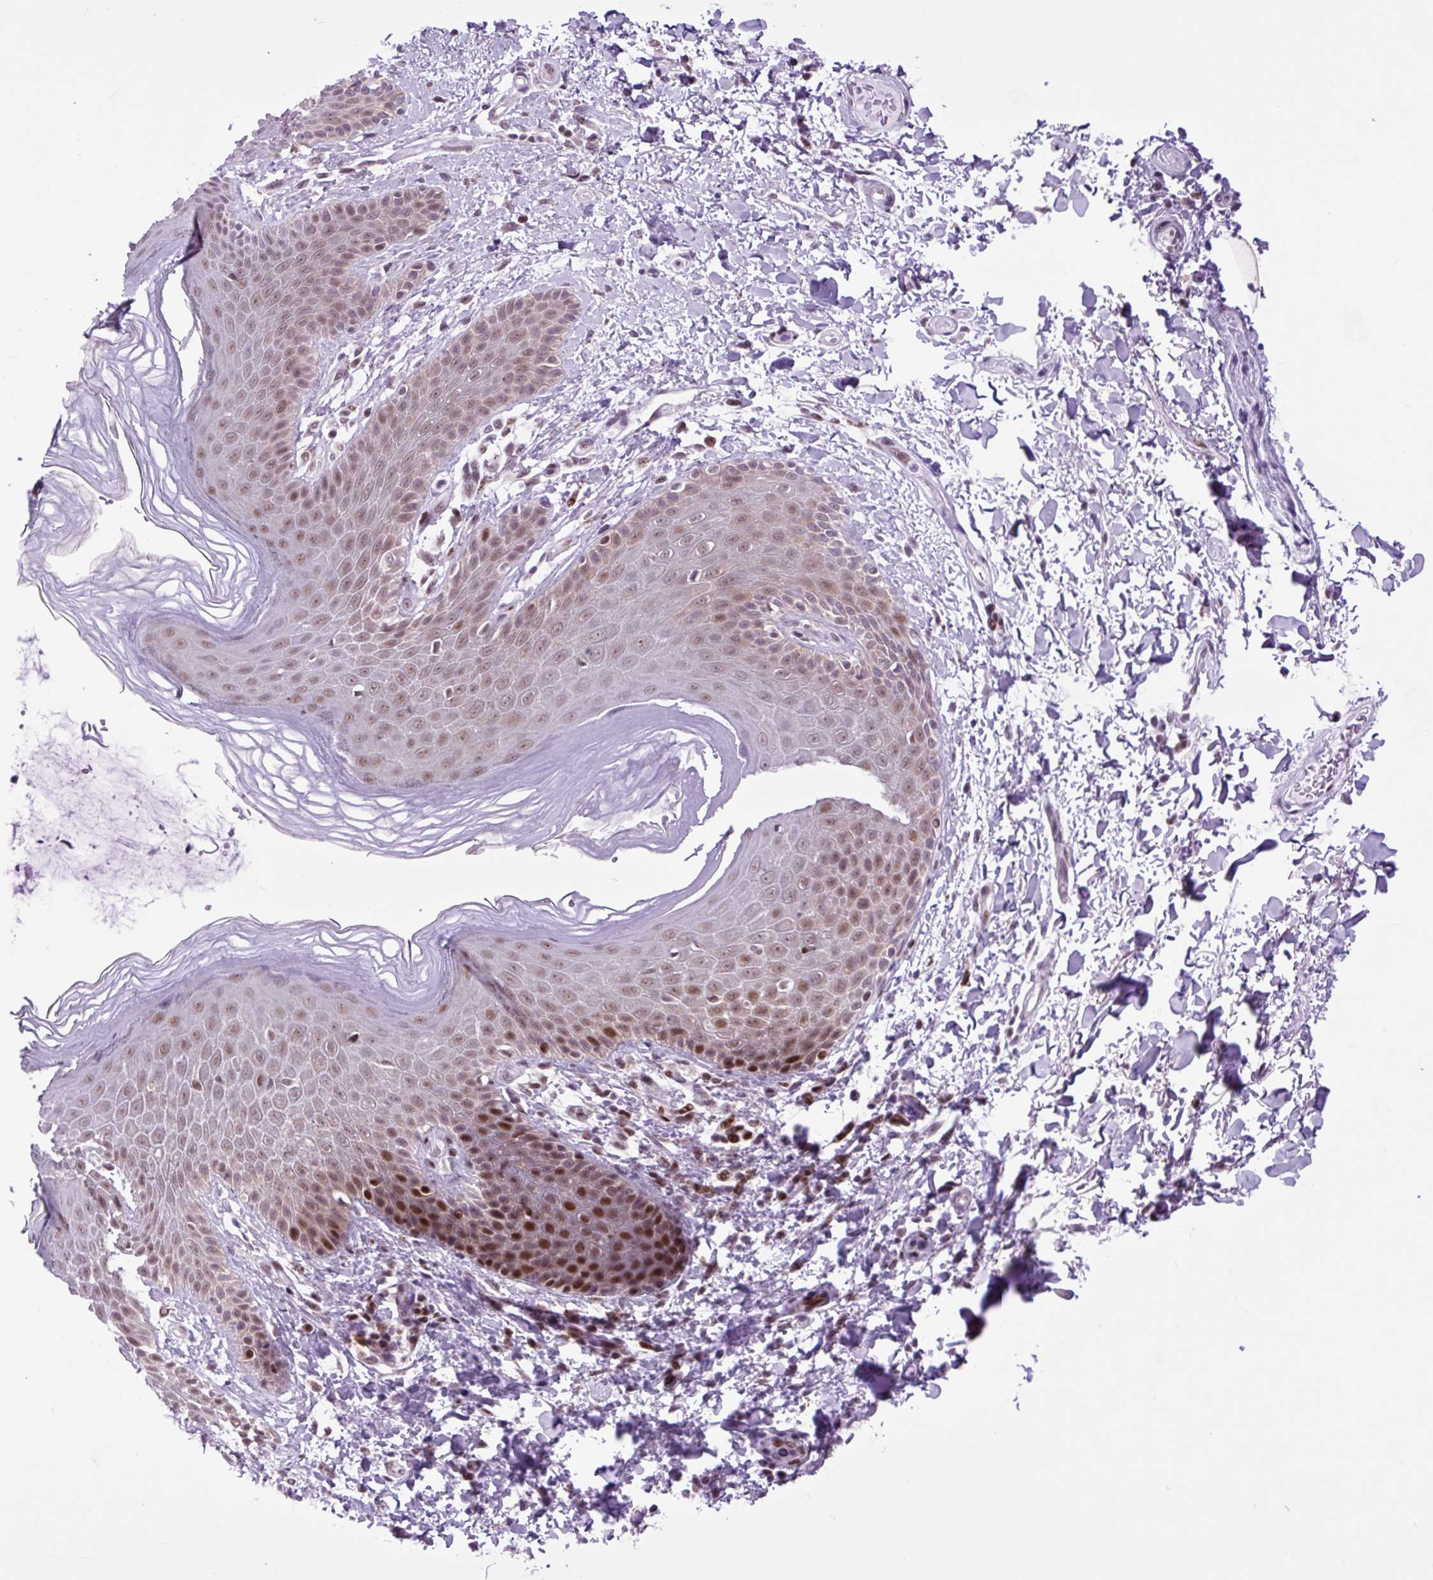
{"staining": {"intensity": "moderate", "quantity": ">75%", "location": "nuclear"}, "tissue": "skin", "cell_type": "Epidermal cells", "image_type": "normal", "snomed": [{"axis": "morphology", "description": "Normal tissue, NOS"}, {"axis": "topography", "description": "Peripheral nerve tissue"}], "caption": "Benign skin displays moderate nuclear staining in approximately >75% of epidermal cells, visualized by immunohistochemistry. The protein is stained brown, and the nuclei are stained in blue (DAB IHC with brightfield microscopy, high magnification).", "gene": "CLK2", "patient": {"sex": "male", "age": 51}}